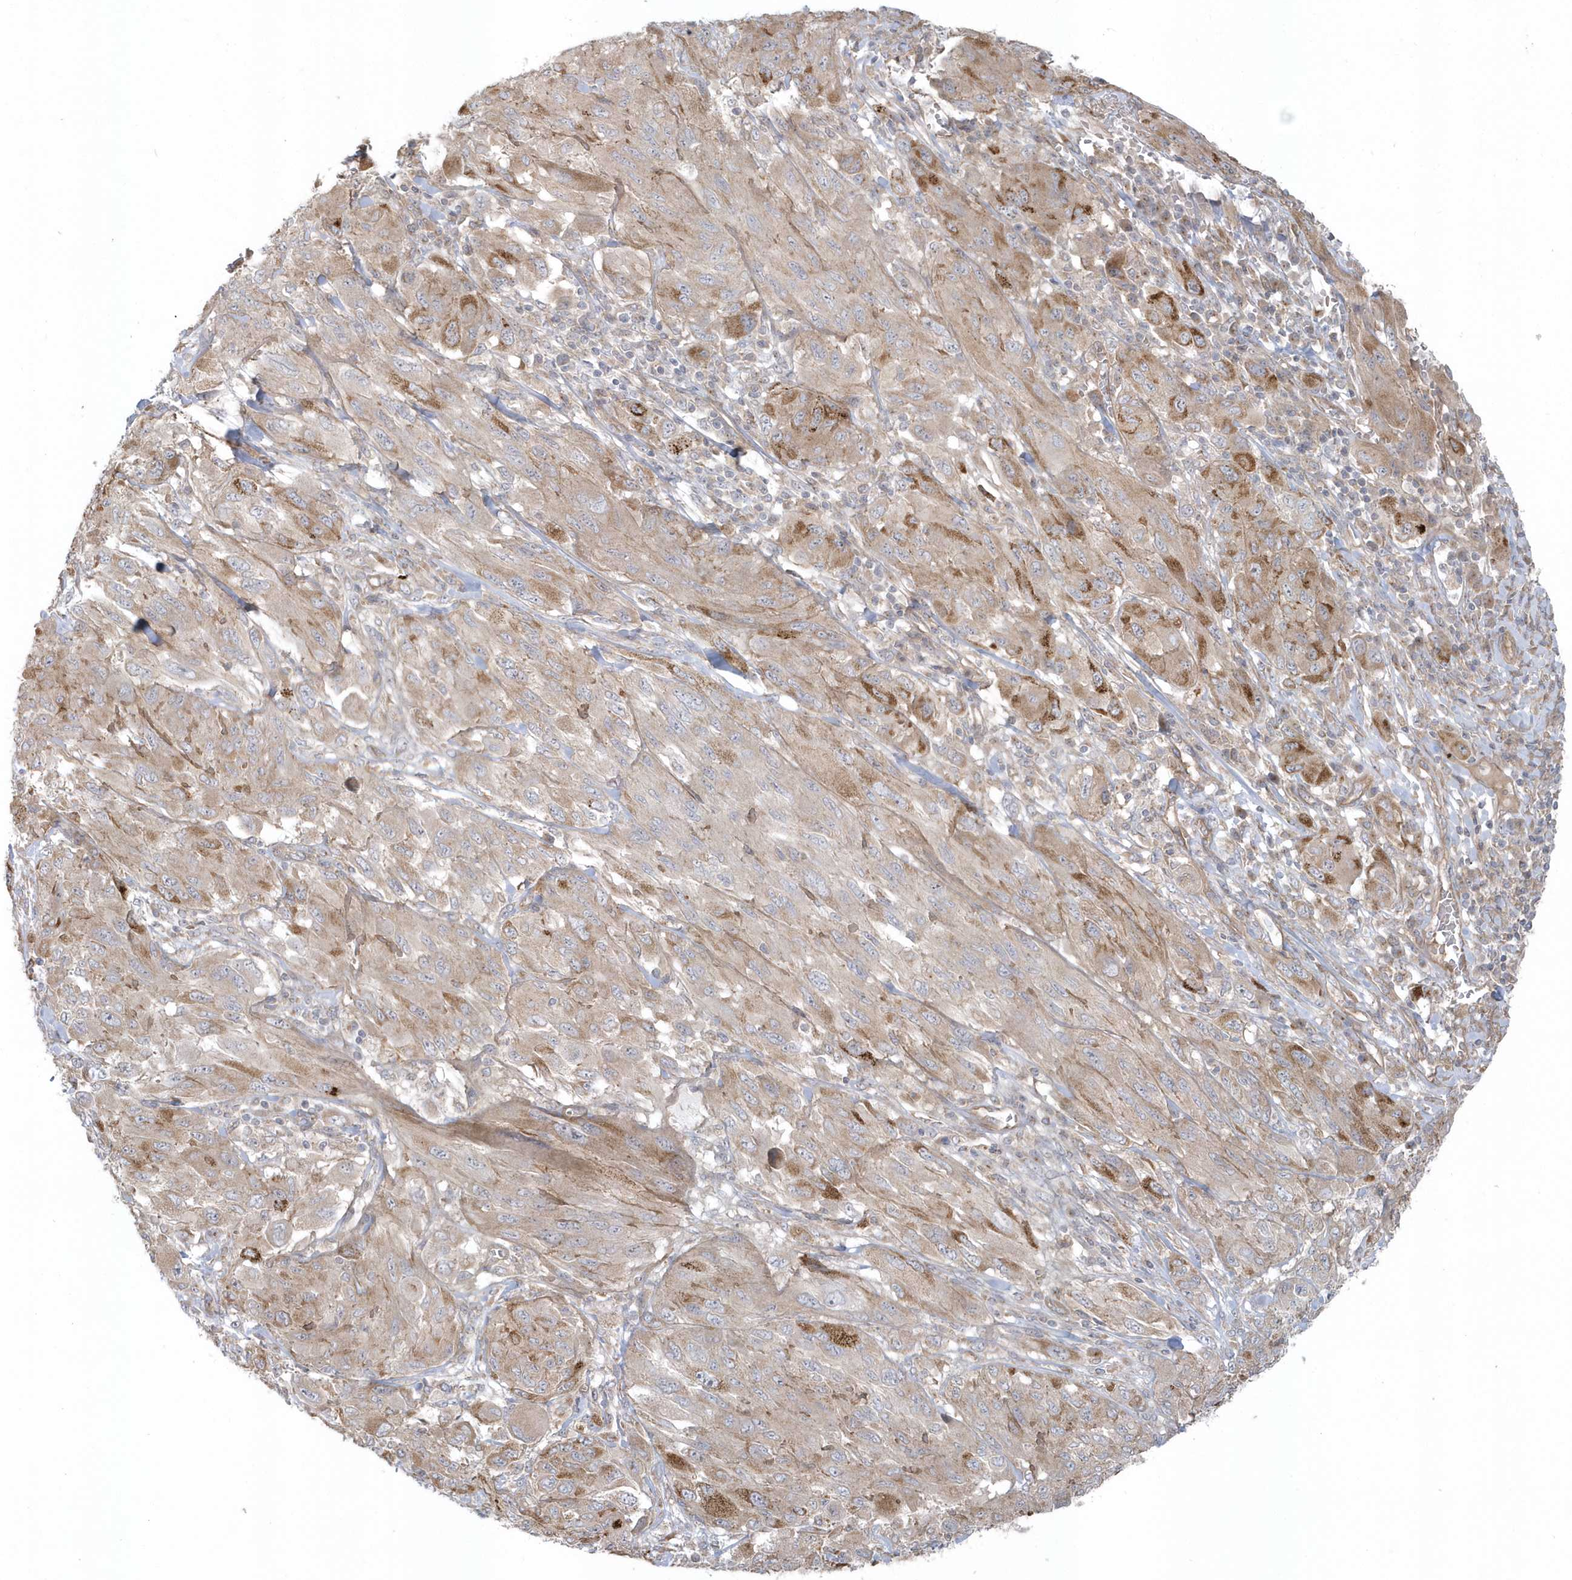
{"staining": {"intensity": "moderate", "quantity": "<25%", "location": "cytoplasmic/membranous"}, "tissue": "melanoma", "cell_type": "Tumor cells", "image_type": "cancer", "snomed": [{"axis": "morphology", "description": "Malignant melanoma, NOS"}, {"axis": "topography", "description": "Skin"}], "caption": "This image demonstrates IHC staining of human malignant melanoma, with low moderate cytoplasmic/membranous positivity in approximately <25% of tumor cells.", "gene": "ACTR1A", "patient": {"sex": "female", "age": 91}}